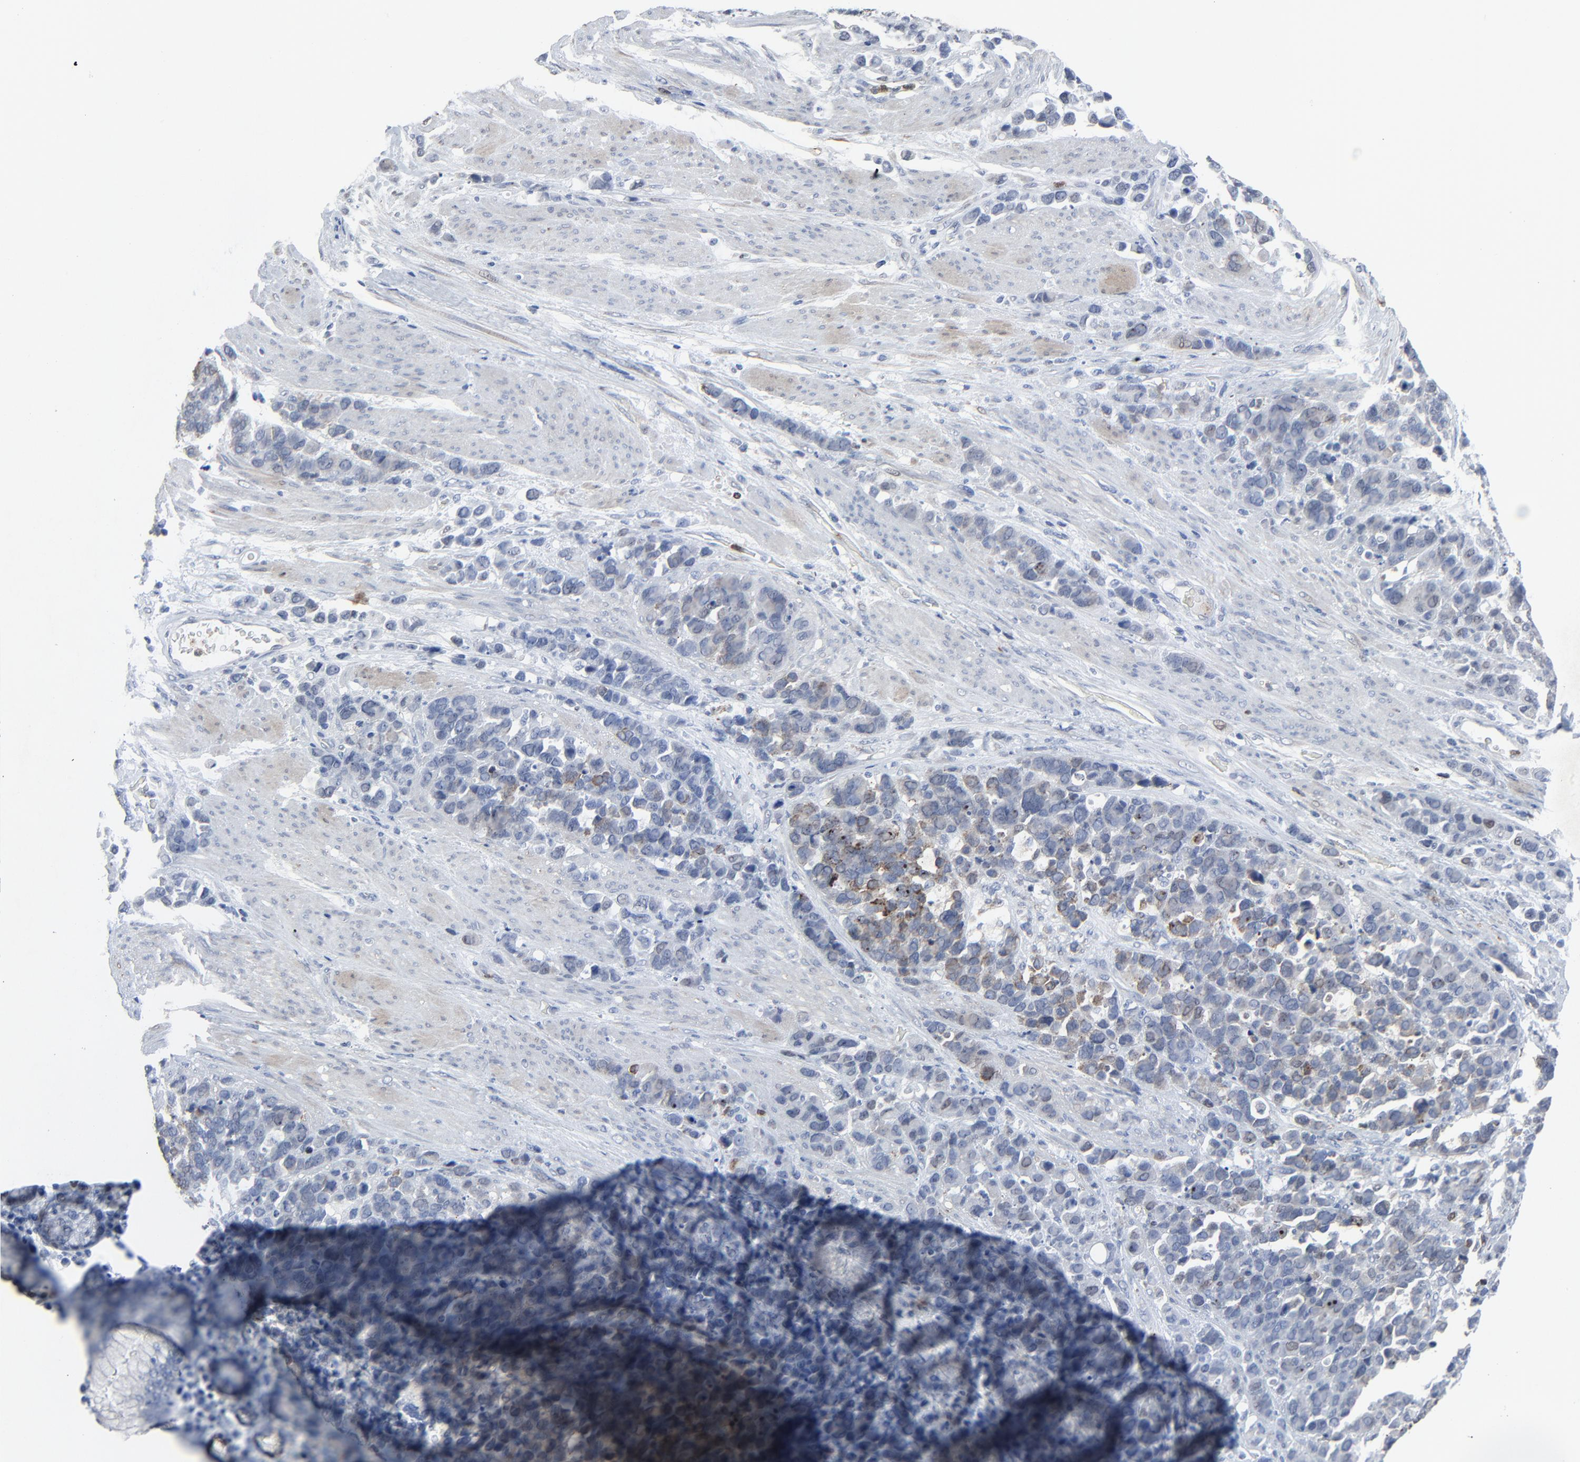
{"staining": {"intensity": "strong", "quantity": "25%-75%", "location": "cytoplasmic/membranous"}, "tissue": "stomach cancer", "cell_type": "Tumor cells", "image_type": "cancer", "snomed": [{"axis": "morphology", "description": "Adenocarcinoma, NOS"}, {"axis": "topography", "description": "Stomach, upper"}], "caption": "Human stomach adenocarcinoma stained with a protein marker exhibits strong staining in tumor cells.", "gene": "BIRC3", "patient": {"sex": "male", "age": 71}}